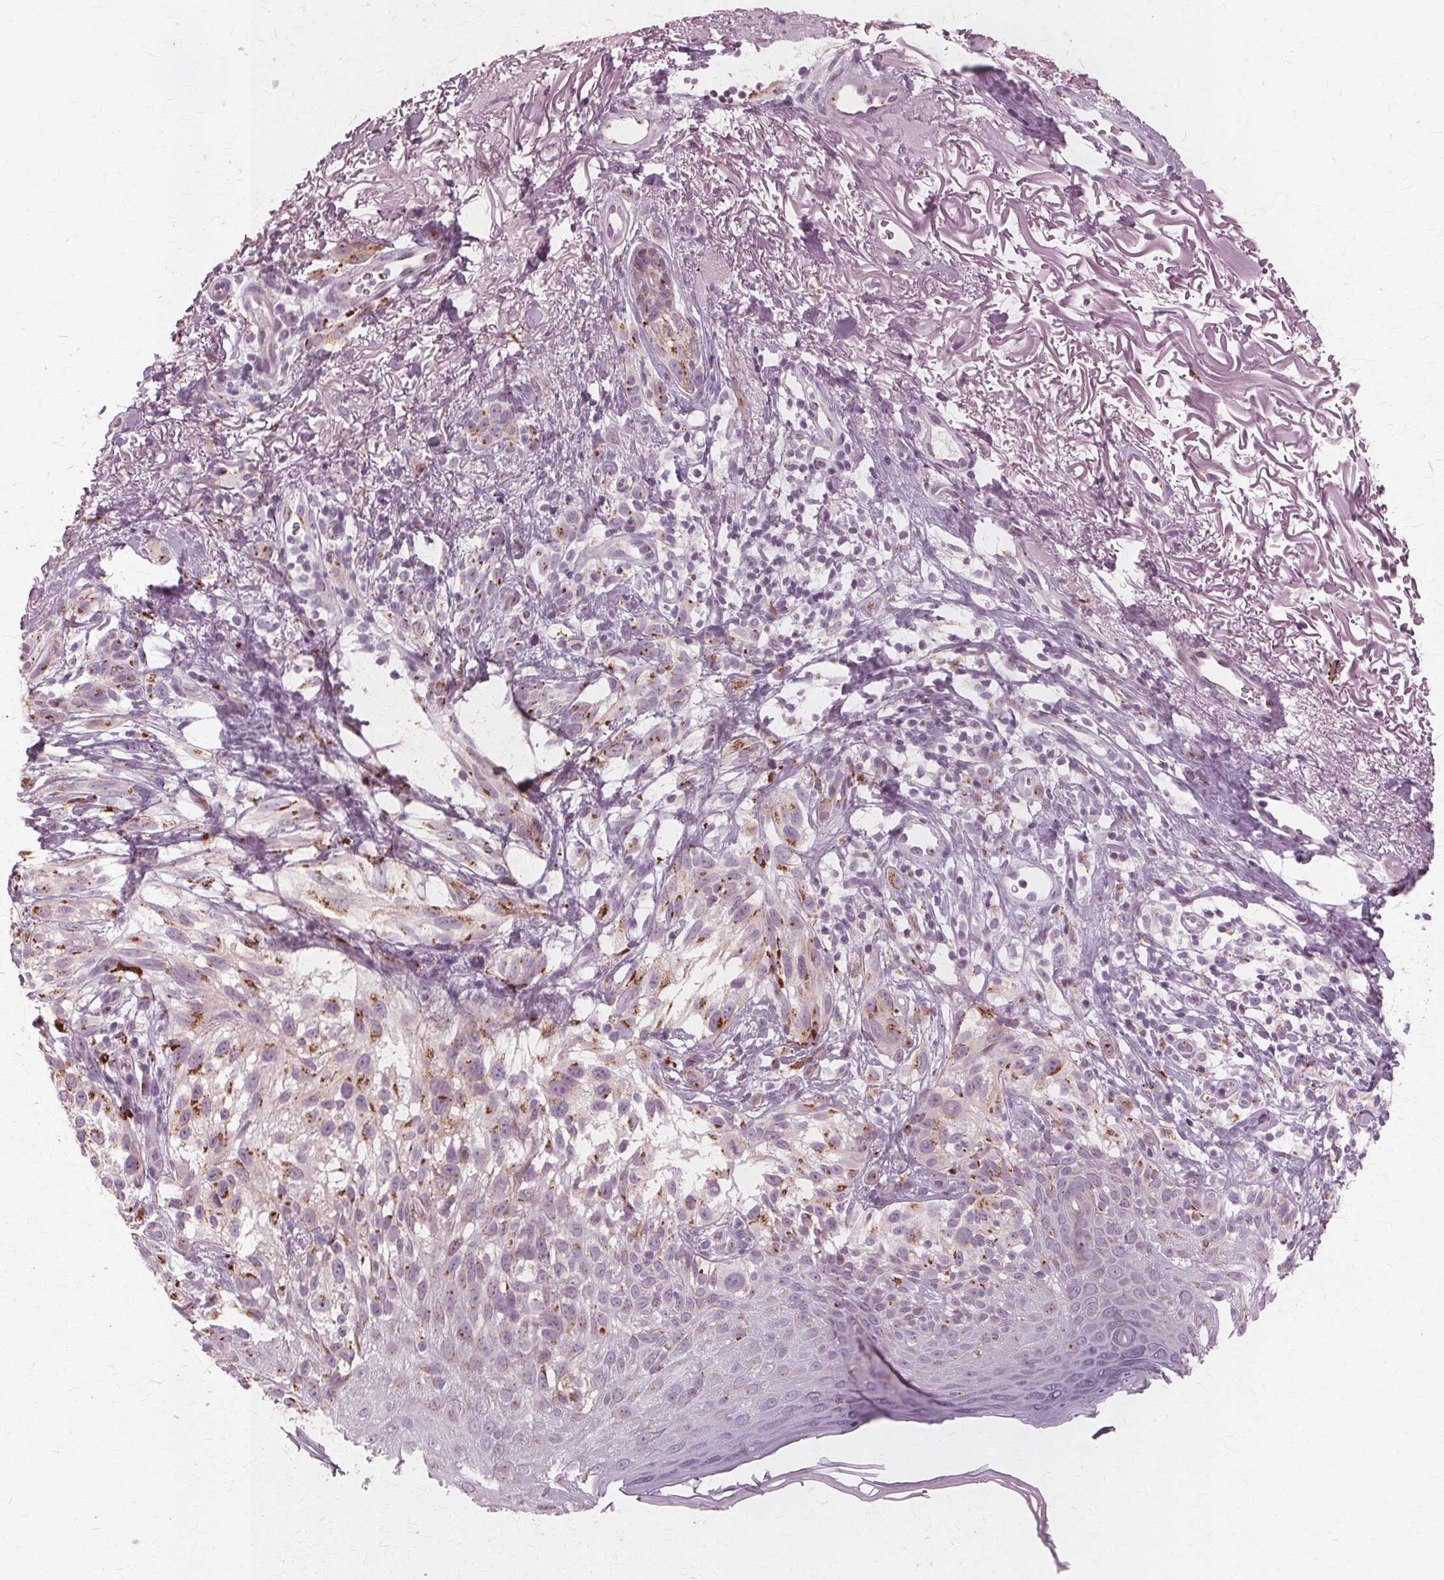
{"staining": {"intensity": "moderate", "quantity": "25%-75%", "location": "cytoplasmic/membranous"}, "tissue": "melanoma", "cell_type": "Tumor cells", "image_type": "cancer", "snomed": [{"axis": "morphology", "description": "Malignant melanoma, NOS"}, {"axis": "topography", "description": "Skin"}], "caption": "Protein positivity by immunohistochemistry displays moderate cytoplasmic/membranous staining in about 25%-75% of tumor cells in melanoma. The staining was performed using DAB (3,3'-diaminobenzidine), with brown indicating positive protein expression. Nuclei are stained blue with hematoxylin.", "gene": "DNASE2", "patient": {"sex": "female", "age": 86}}